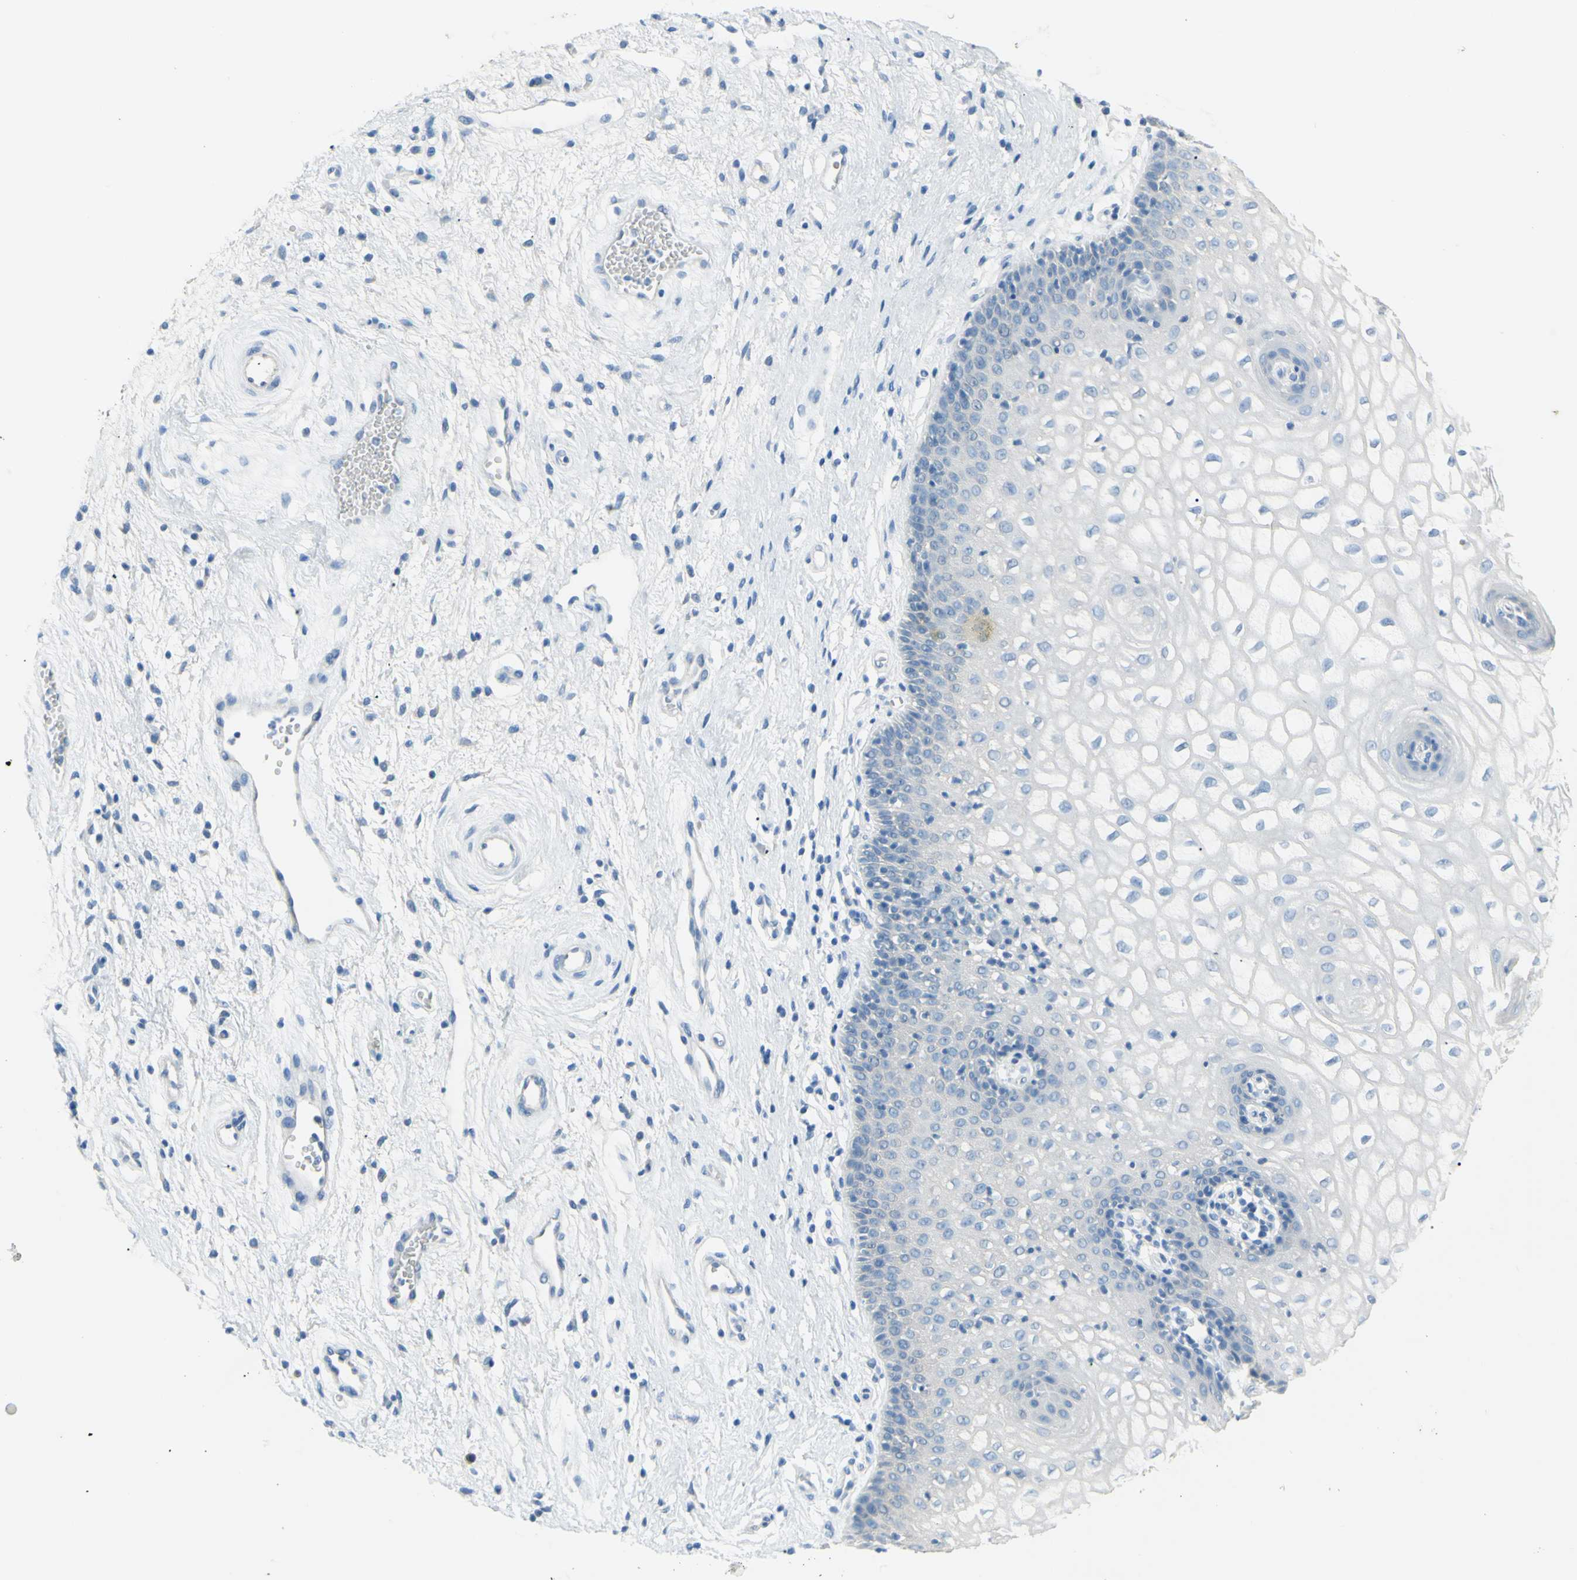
{"staining": {"intensity": "negative", "quantity": "none", "location": "none"}, "tissue": "vagina", "cell_type": "Squamous epithelial cells", "image_type": "normal", "snomed": [{"axis": "morphology", "description": "Normal tissue, NOS"}, {"axis": "topography", "description": "Vagina"}], "caption": "Squamous epithelial cells are negative for protein expression in normal human vagina. (Brightfield microscopy of DAB immunohistochemistry (IHC) at high magnification).", "gene": "DCT", "patient": {"sex": "female", "age": 34}}